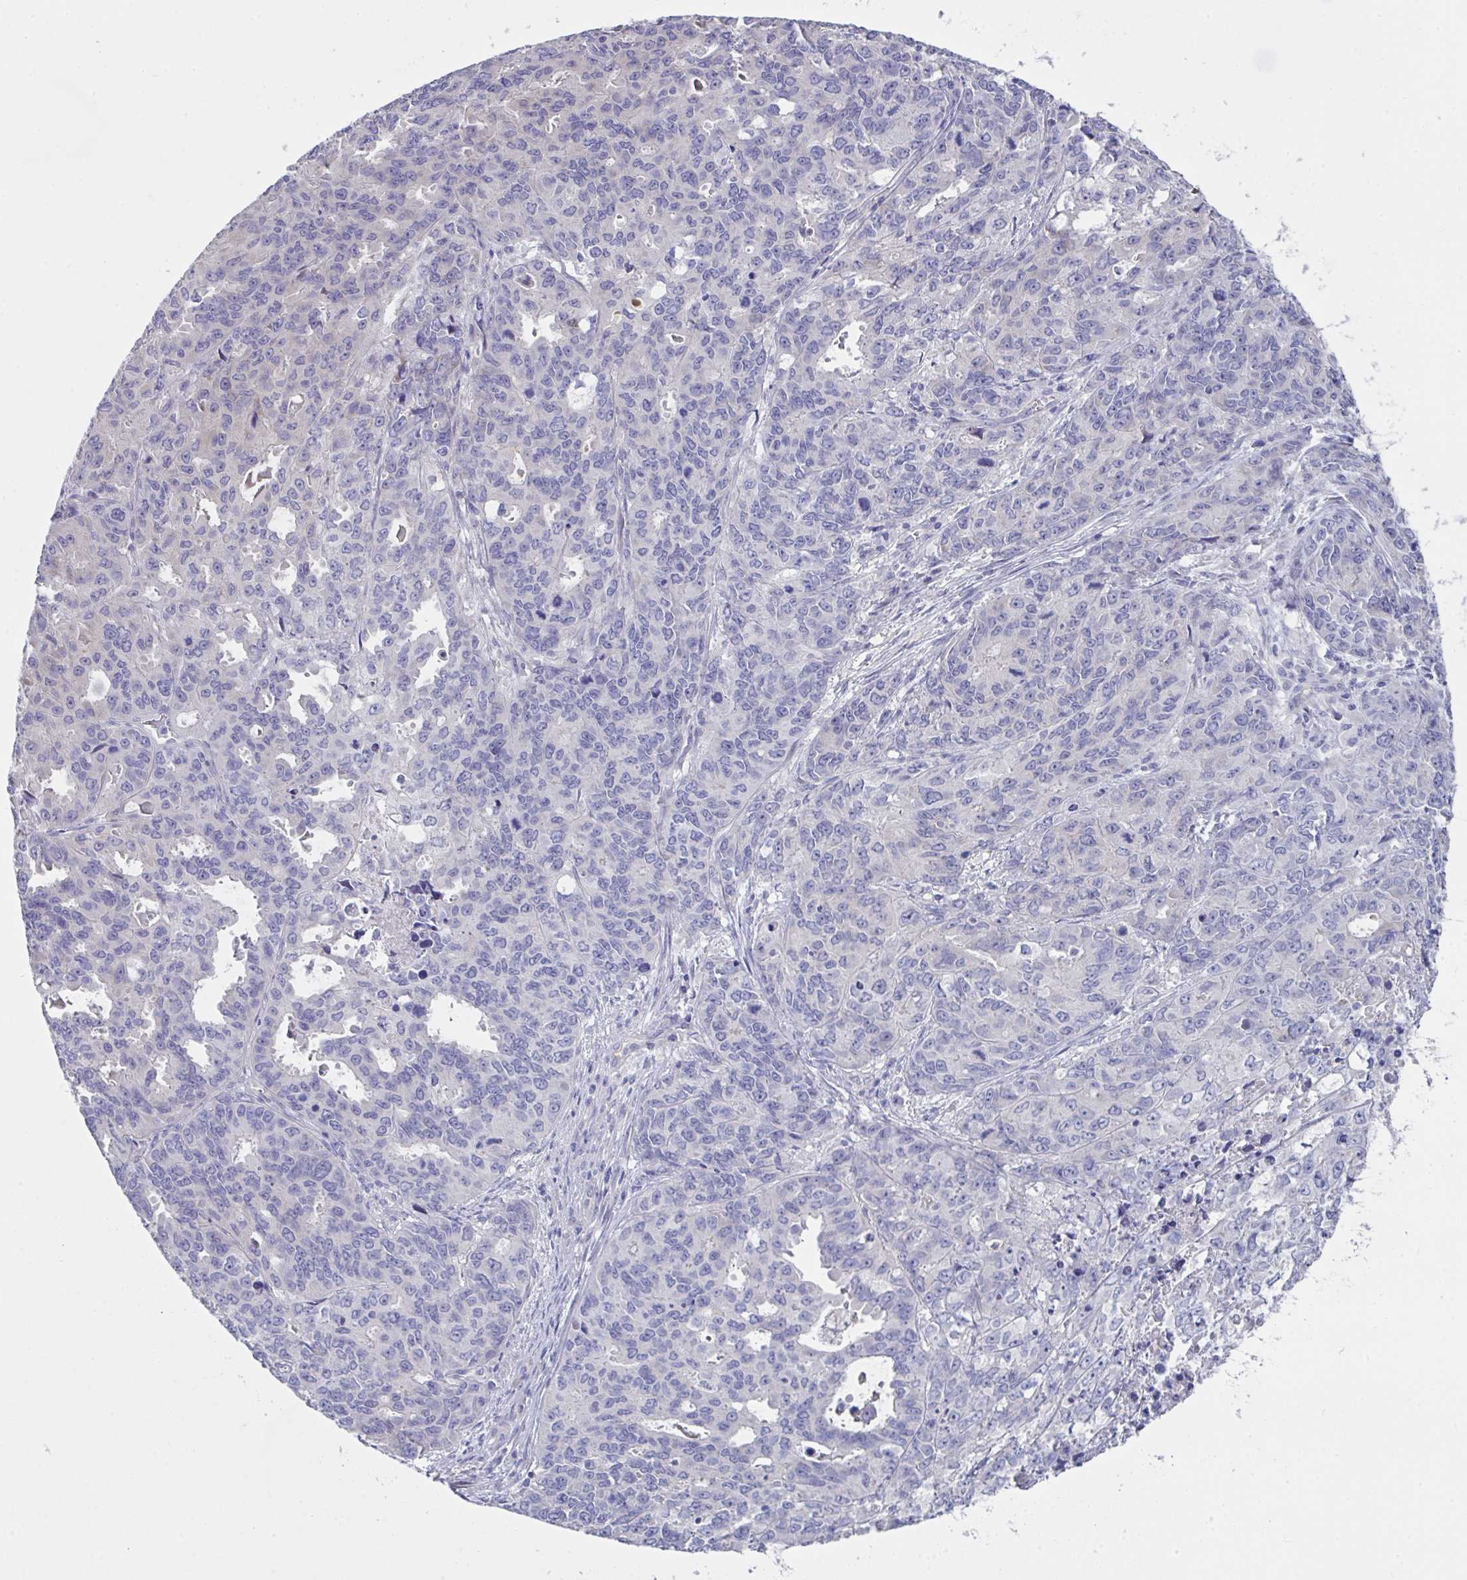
{"staining": {"intensity": "negative", "quantity": "none", "location": "none"}, "tissue": "endometrial cancer", "cell_type": "Tumor cells", "image_type": "cancer", "snomed": [{"axis": "morphology", "description": "Adenocarcinoma, NOS"}, {"axis": "topography", "description": "Uterus"}], "caption": "Protein analysis of adenocarcinoma (endometrial) exhibits no significant expression in tumor cells. Brightfield microscopy of immunohistochemistry (IHC) stained with DAB (3,3'-diaminobenzidine) (brown) and hematoxylin (blue), captured at high magnification.", "gene": "FBXO47", "patient": {"sex": "female", "age": 79}}